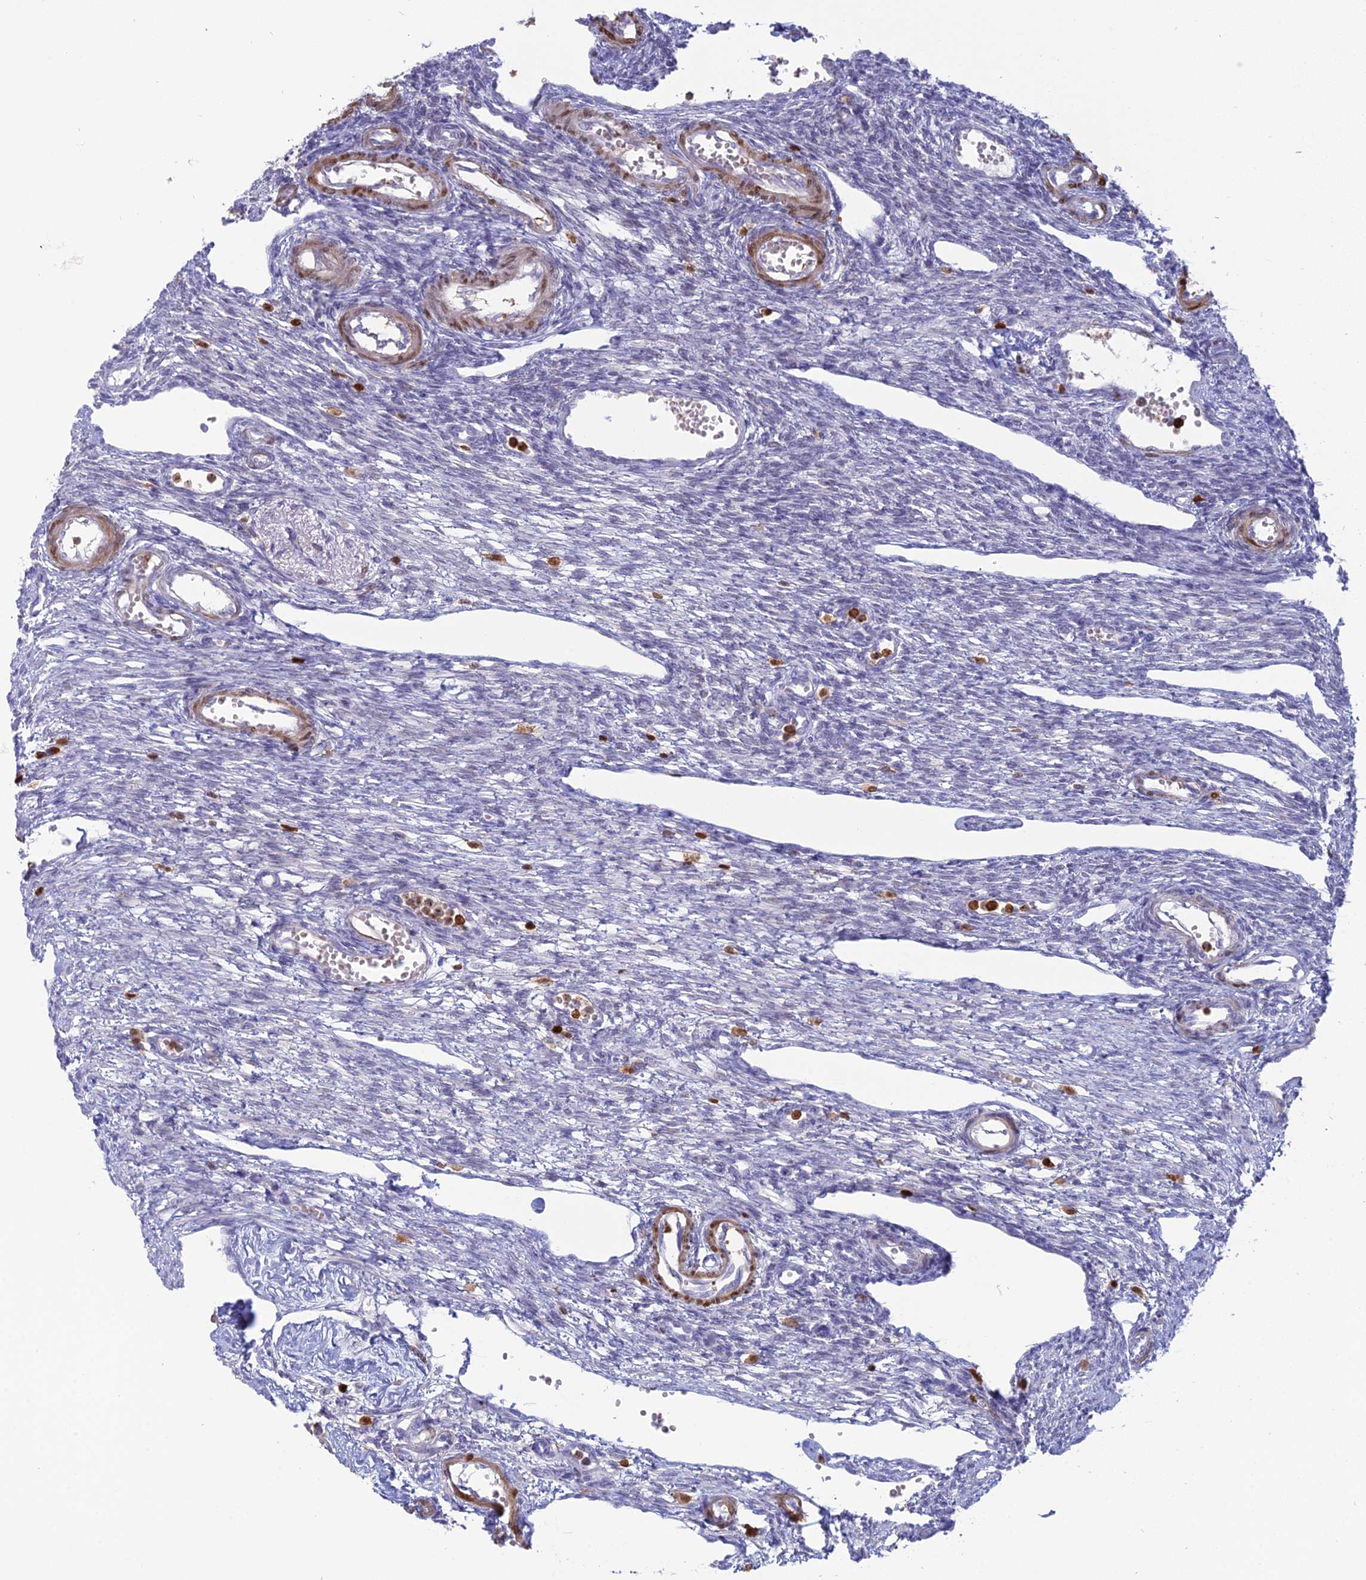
{"staining": {"intensity": "negative", "quantity": "none", "location": "none"}, "tissue": "ovary", "cell_type": "Follicle cells", "image_type": "normal", "snomed": [{"axis": "morphology", "description": "Normal tissue, NOS"}, {"axis": "morphology", "description": "Cyst, NOS"}, {"axis": "topography", "description": "Ovary"}], "caption": "Immunohistochemistry image of unremarkable human ovary stained for a protein (brown), which displays no positivity in follicle cells. (DAB immunohistochemistry visualized using brightfield microscopy, high magnification).", "gene": "PGBD4", "patient": {"sex": "female", "age": 33}}